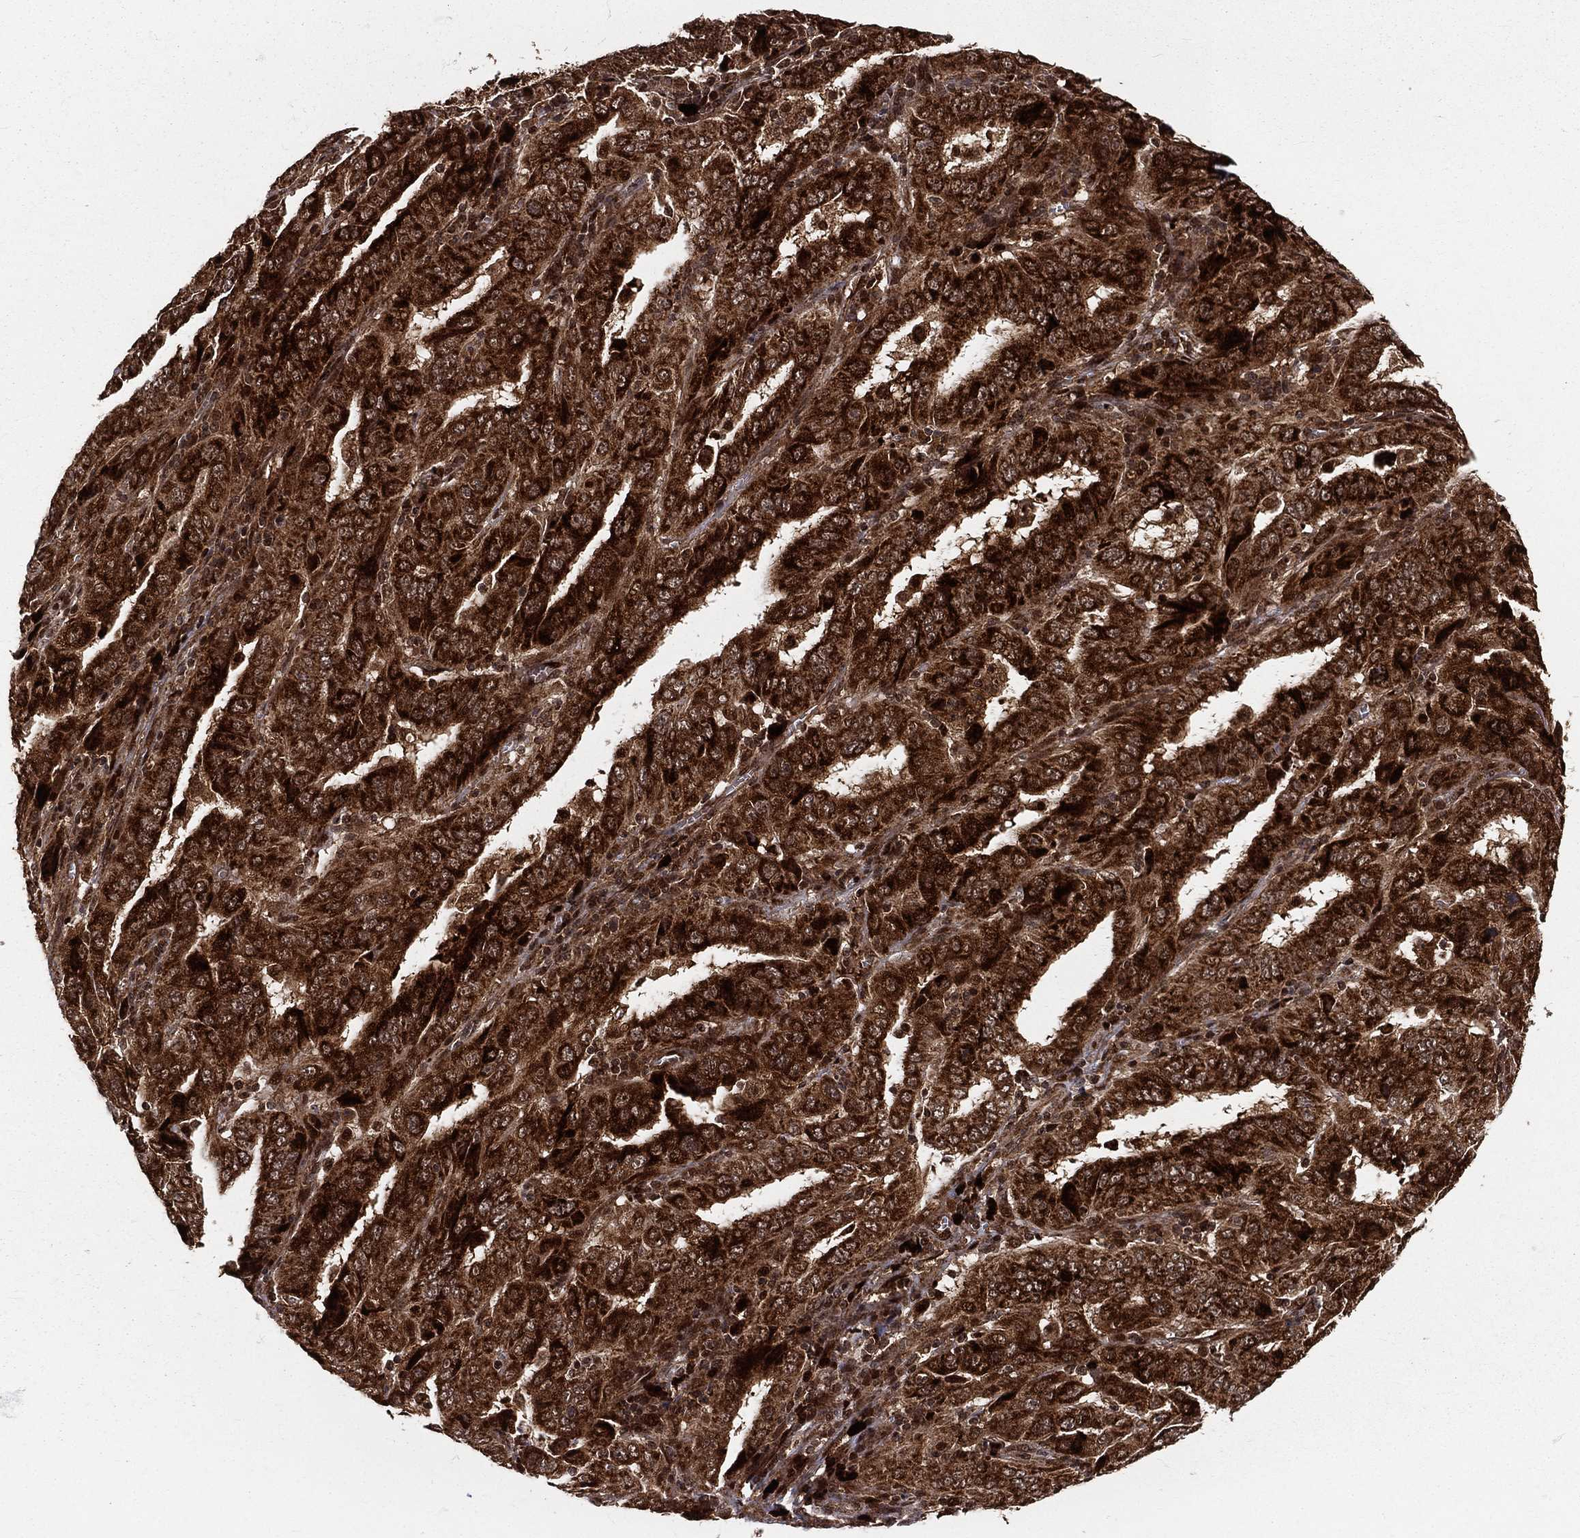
{"staining": {"intensity": "strong", "quantity": ">75%", "location": "cytoplasmic/membranous"}, "tissue": "pancreatic cancer", "cell_type": "Tumor cells", "image_type": "cancer", "snomed": [{"axis": "morphology", "description": "Adenocarcinoma, NOS"}, {"axis": "topography", "description": "Pancreas"}], "caption": "This histopathology image shows immunohistochemistry staining of pancreatic cancer, with high strong cytoplasmic/membranous staining in about >75% of tumor cells.", "gene": "MDM2", "patient": {"sex": "male", "age": 63}}